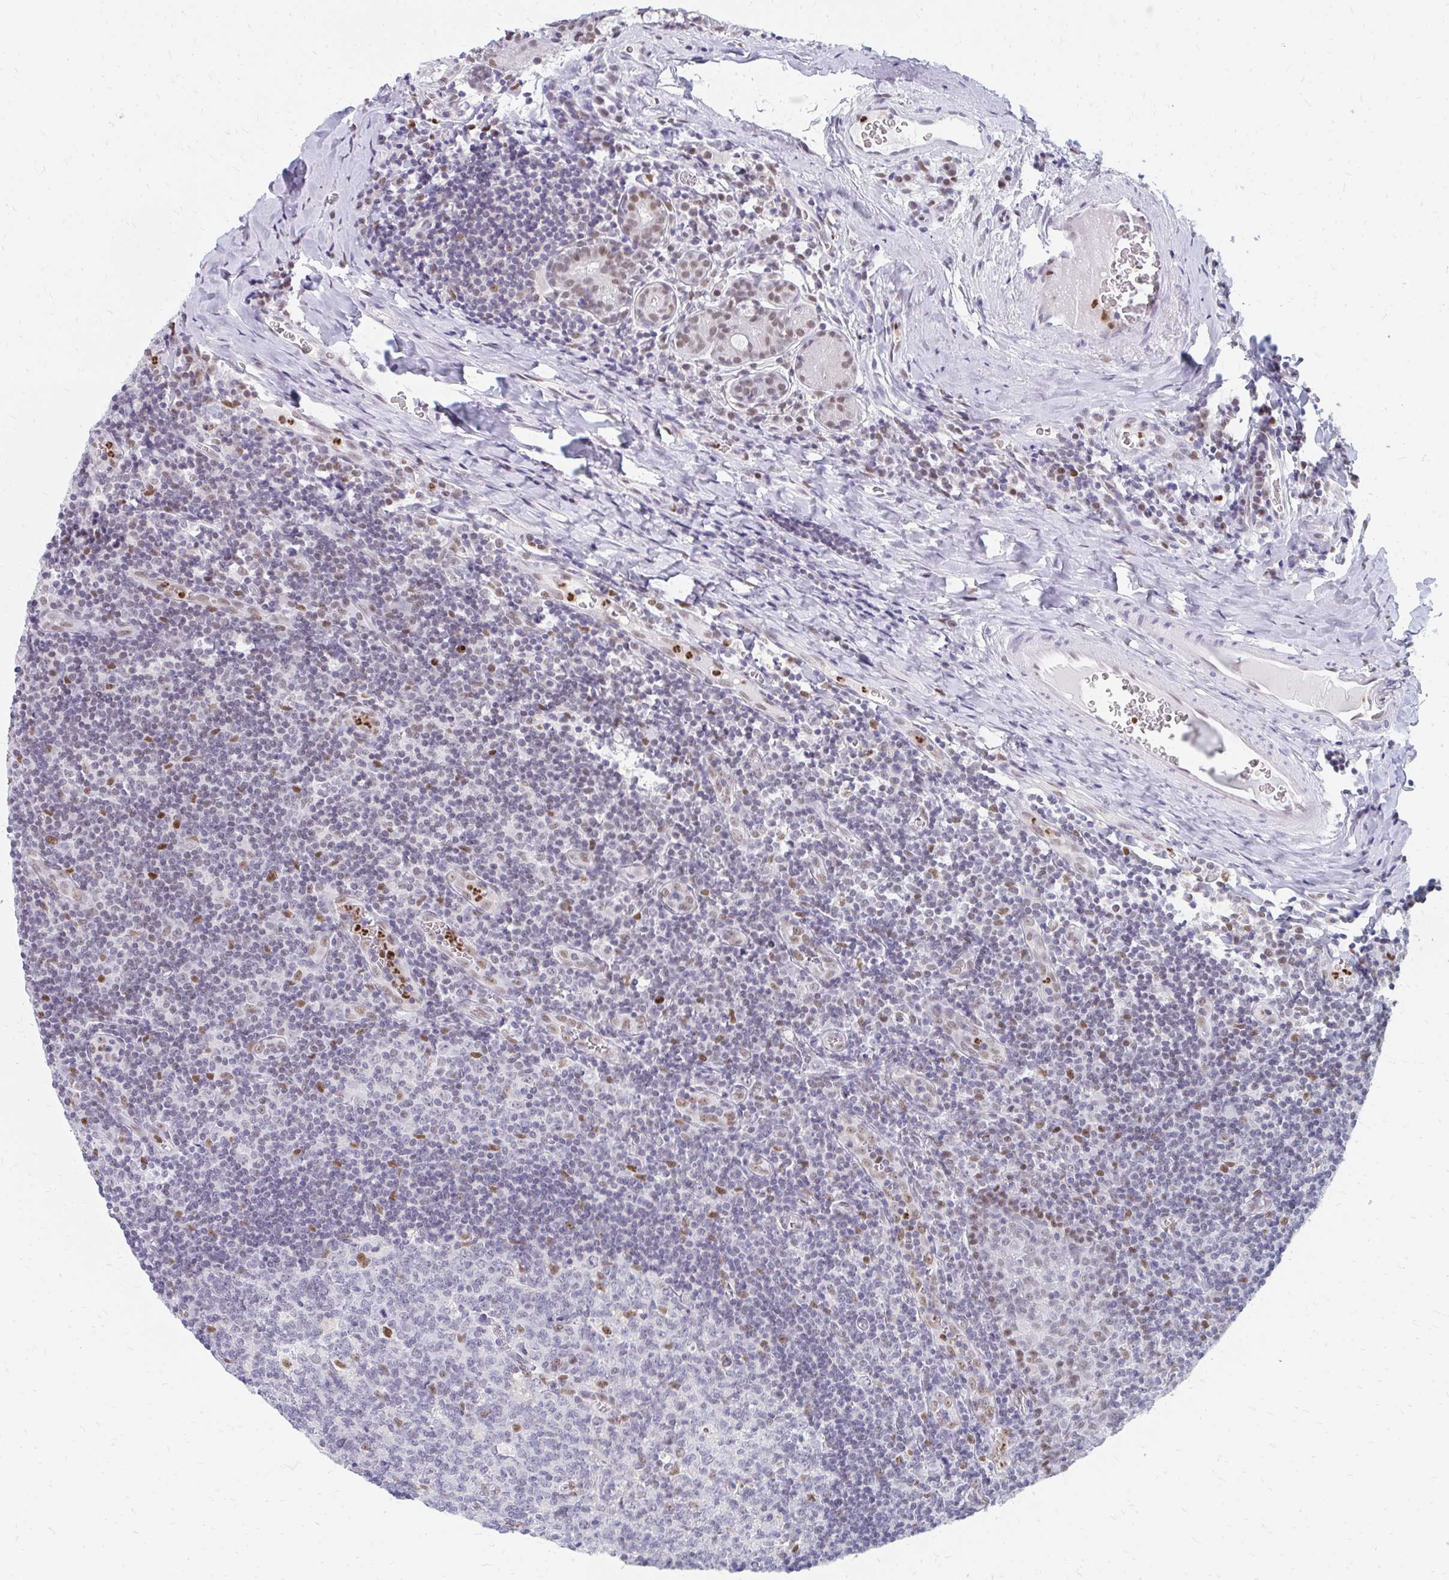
{"staining": {"intensity": "moderate", "quantity": "<25%", "location": "nuclear"}, "tissue": "tonsil", "cell_type": "Germinal center cells", "image_type": "normal", "snomed": [{"axis": "morphology", "description": "Normal tissue, NOS"}, {"axis": "morphology", "description": "Inflammation, NOS"}, {"axis": "topography", "description": "Tonsil"}], "caption": "Brown immunohistochemical staining in normal tonsil displays moderate nuclear expression in about <25% of germinal center cells. (DAB (3,3'-diaminobenzidine) = brown stain, brightfield microscopy at high magnification).", "gene": "PLK3", "patient": {"sex": "female", "age": 31}}